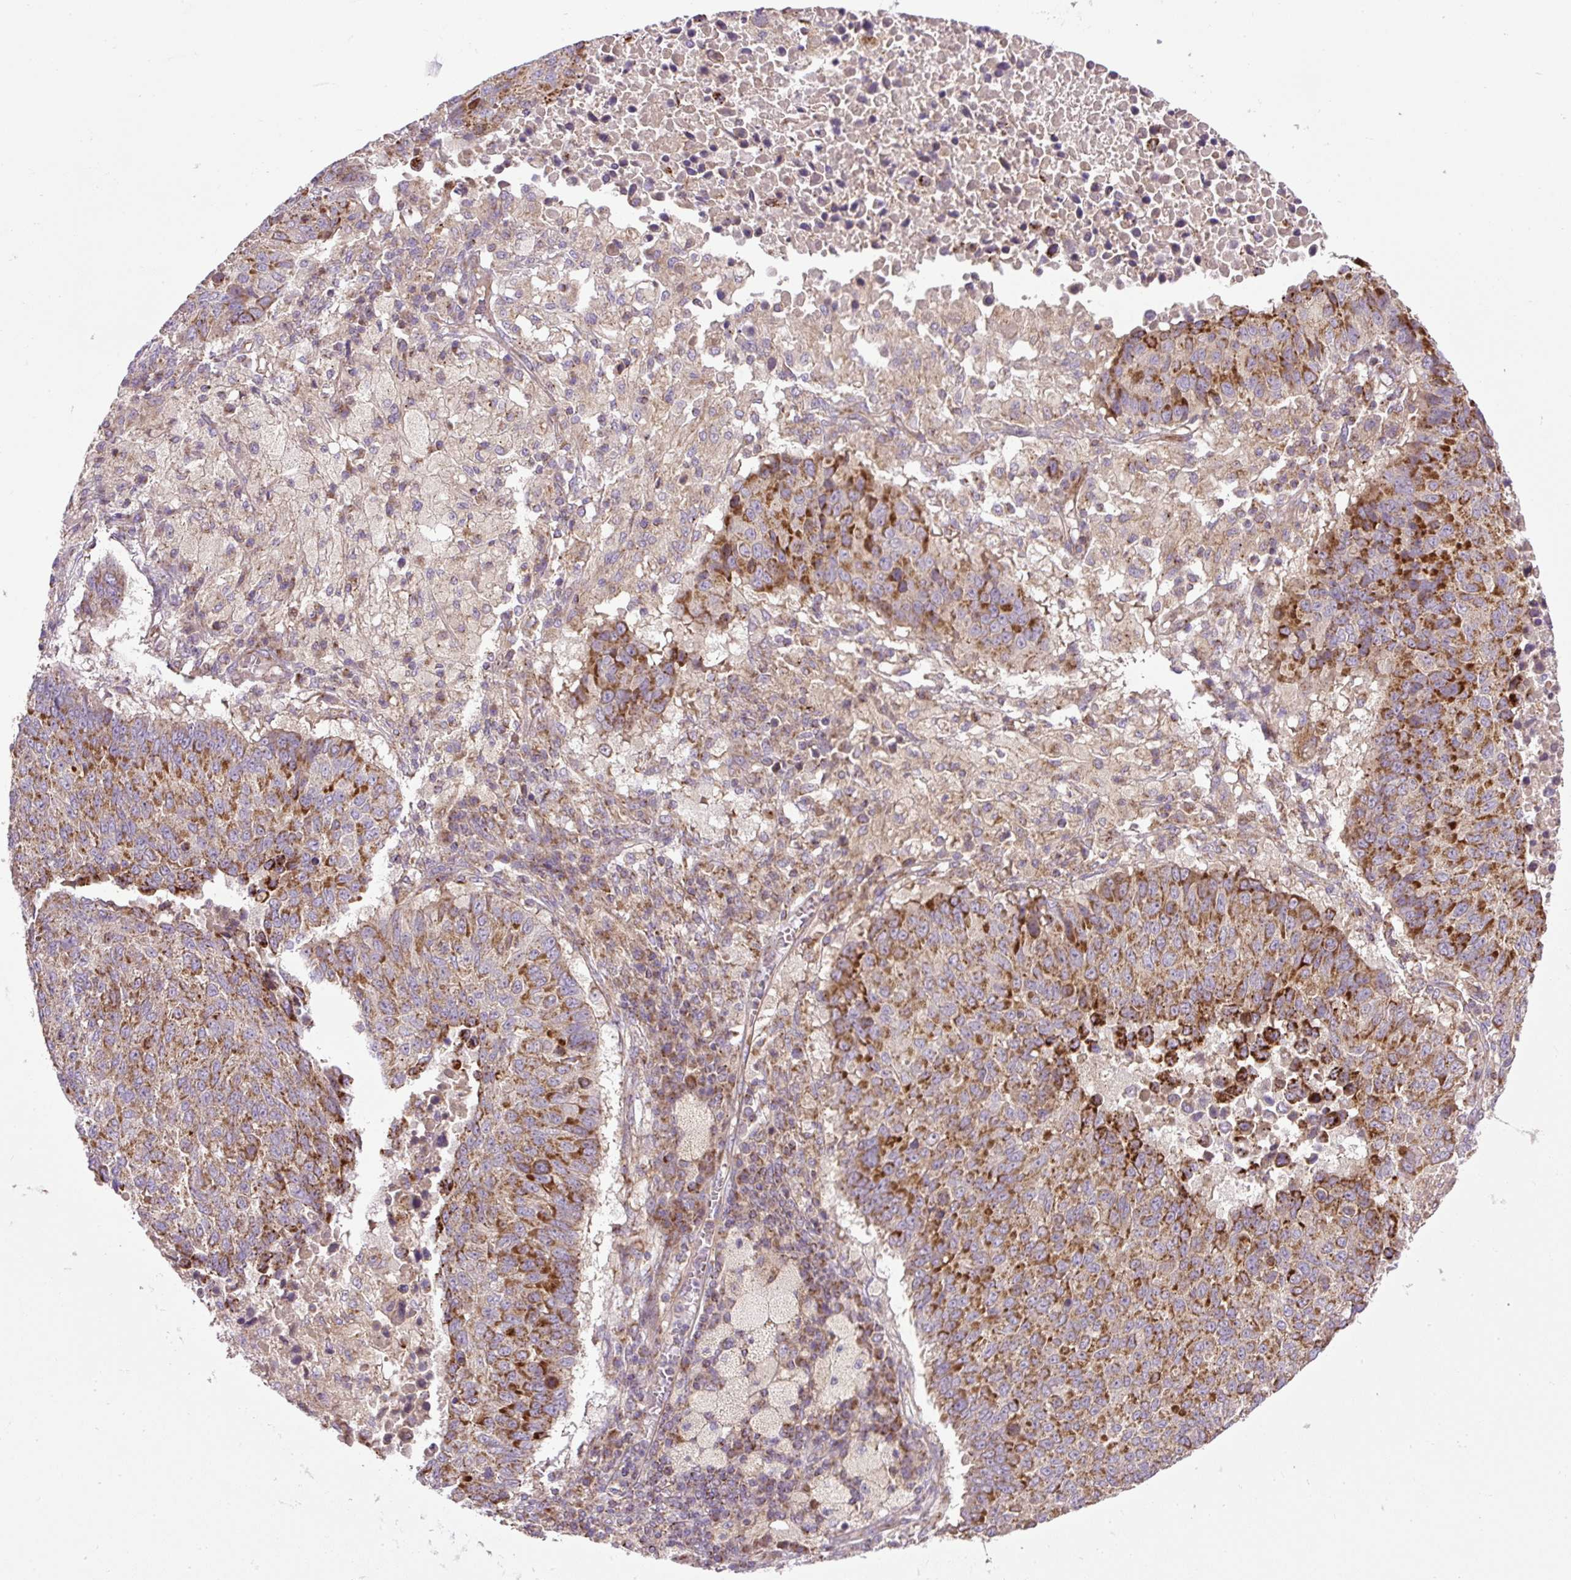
{"staining": {"intensity": "moderate", "quantity": ">75%", "location": "cytoplasmic/membranous"}, "tissue": "lung cancer", "cell_type": "Tumor cells", "image_type": "cancer", "snomed": [{"axis": "morphology", "description": "Squamous cell carcinoma, NOS"}, {"axis": "topography", "description": "Lung"}], "caption": "This micrograph displays immunohistochemistry (IHC) staining of human lung cancer, with medium moderate cytoplasmic/membranous expression in about >75% of tumor cells.", "gene": "ZNF547", "patient": {"sex": "male", "age": 73}}